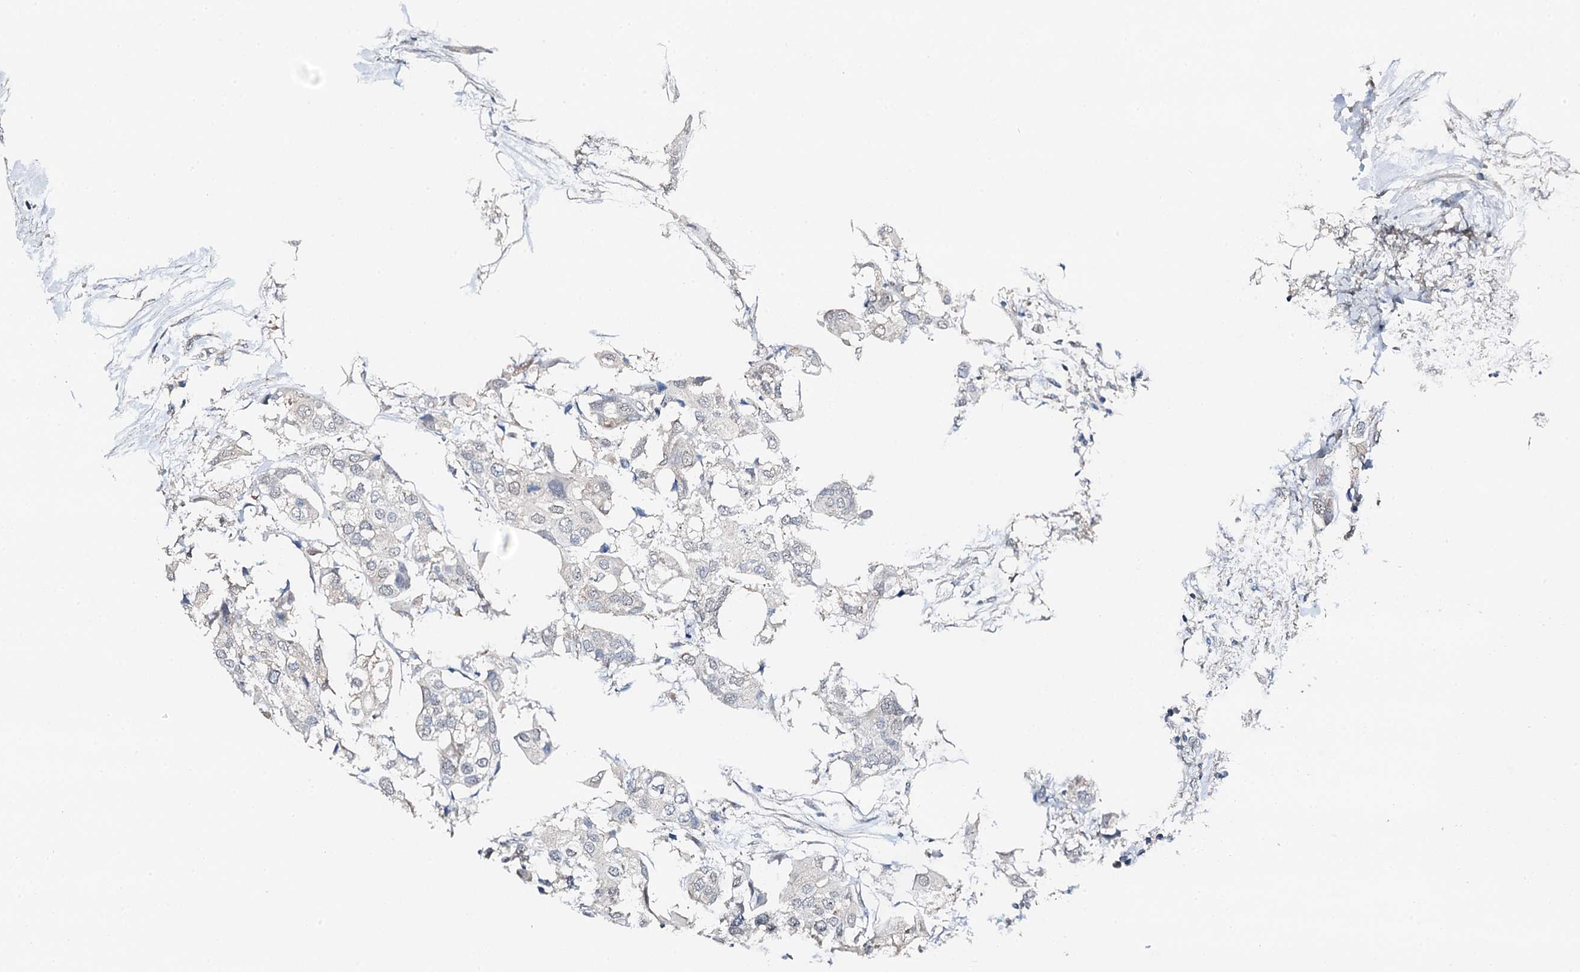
{"staining": {"intensity": "negative", "quantity": "none", "location": "none"}, "tissue": "urothelial cancer", "cell_type": "Tumor cells", "image_type": "cancer", "snomed": [{"axis": "morphology", "description": "Urothelial carcinoma, High grade"}, {"axis": "topography", "description": "Urinary bladder"}], "caption": "This micrograph is of urothelial carcinoma (high-grade) stained with immunohistochemistry to label a protein in brown with the nuclei are counter-stained blue. There is no positivity in tumor cells.", "gene": "FLYWCH1", "patient": {"sex": "male", "age": 64}}